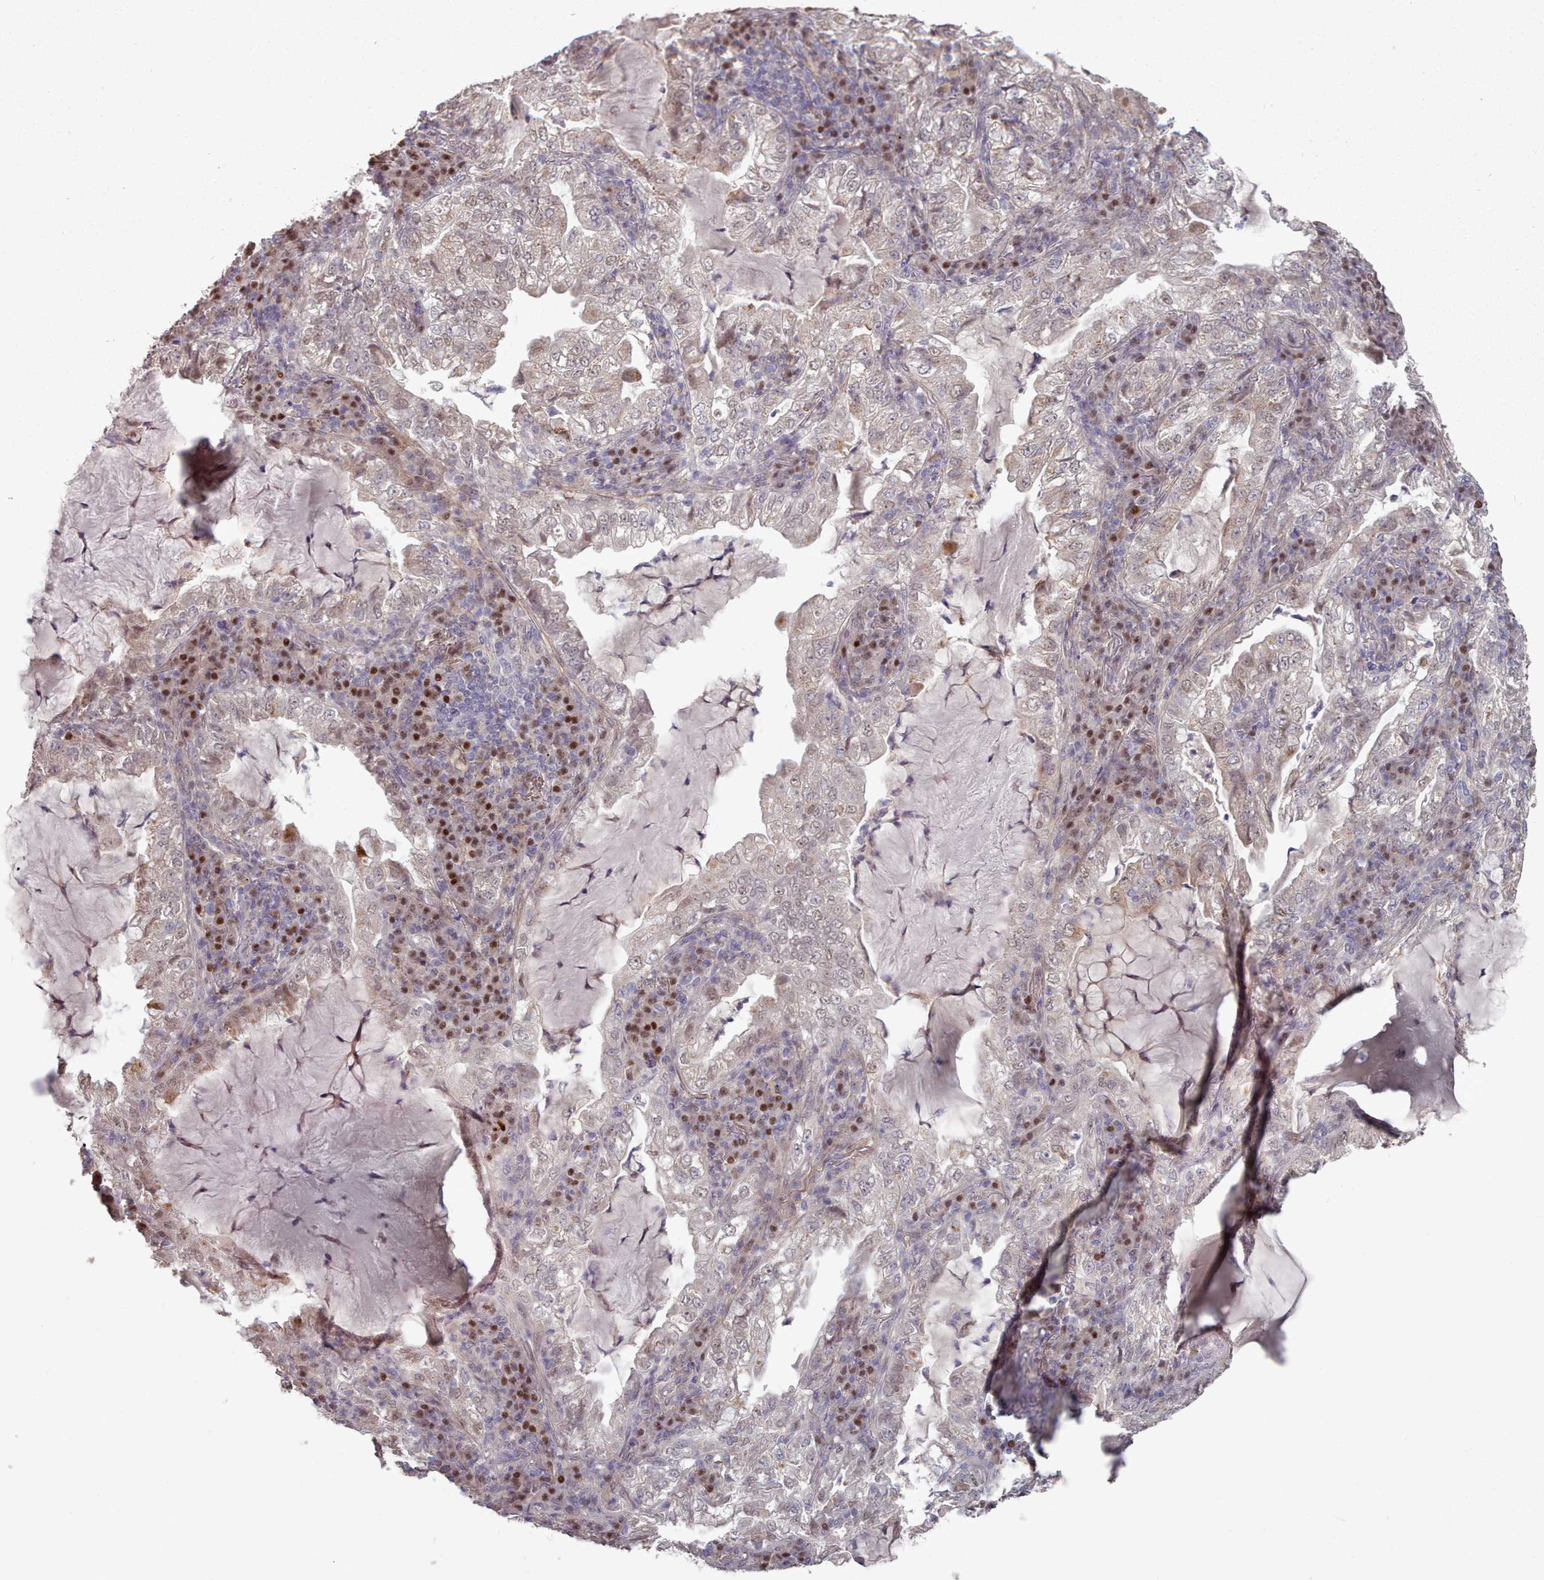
{"staining": {"intensity": "moderate", "quantity": "25%-75%", "location": "cytoplasmic/membranous,nuclear"}, "tissue": "lung cancer", "cell_type": "Tumor cells", "image_type": "cancer", "snomed": [{"axis": "morphology", "description": "Adenocarcinoma, NOS"}, {"axis": "topography", "description": "Lung"}], "caption": "An image of adenocarcinoma (lung) stained for a protein reveals moderate cytoplasmic/membranous and nuclear brown staining in tumor cells. Ihc stains the protein of interest in brown and the nuclei are stained blue.", "gene": "ERCC6L", "patient": {"sex": "female", "age": 73}}